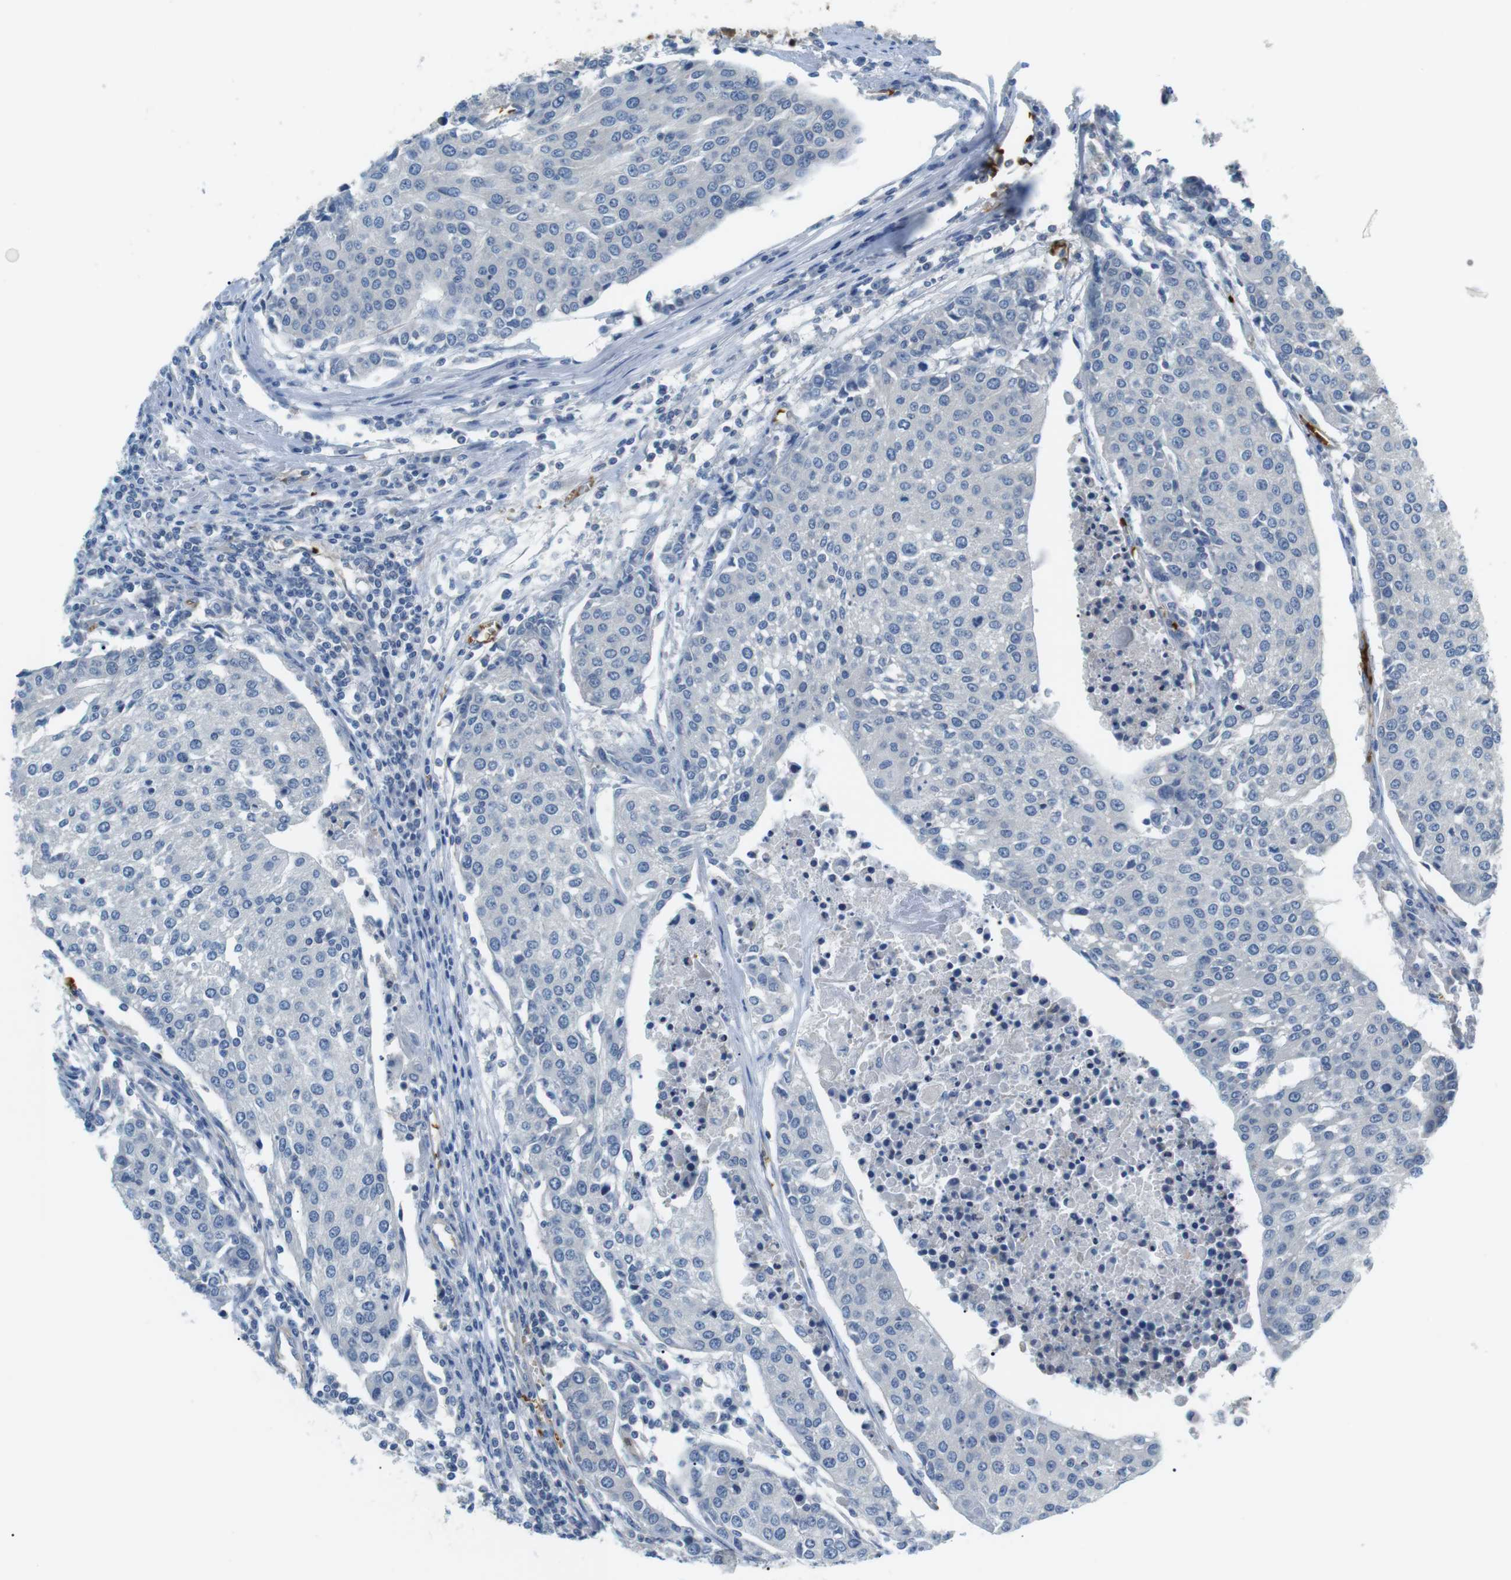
{"staining": {"intensity": "negative", "quantity": "none", "location": "none"}, "tissue": "urothelial cancer", "cell_type": "Tumor cells", "image_type": "cancer", "snomed": [{"axis": "morphology", "description": "Urothelial carcinoma, High grade"}, {"axis": "topography", "description": "Urinary bladder"}], "caption": "IHC of urothelial carcinoma (high-grade) reveals no expression in tumor cells.", "gene": "ADCY10", "patient": {"sex": "female", "age": 85}}